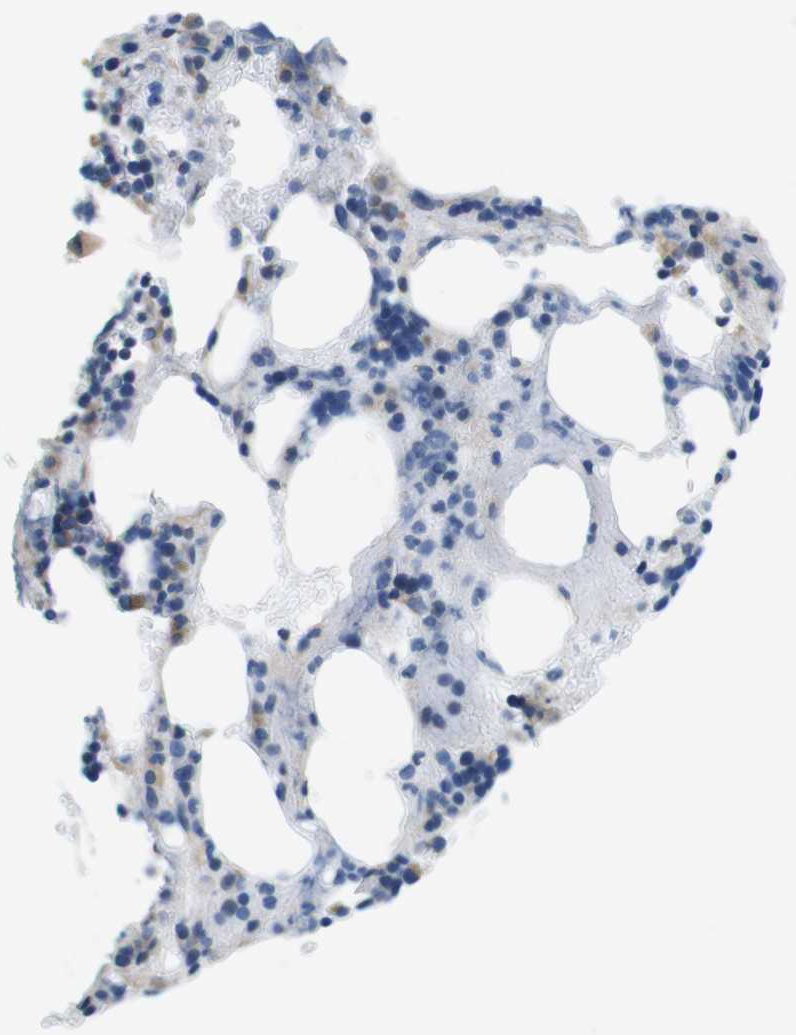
{"staining": {"intensity": "weak", "quantity": "<25%", "location": "cytoplasmic/membranous"}, "tissue": "bone marrow", "cell_type": "Hematopoietic cells", "image_type": "normal", "snomed": [{"axis": "morphology", "description": "Normal tissue, NOS"}, {"axis": "topography", "description": "Bone marrow"}], "caption": "Immunohistochemical staining of normal bone marrow exhibits no significant expression in hematopoietic cells.", "gene": "DENND4C", "patient": {"sex": "female", "age": 73}}